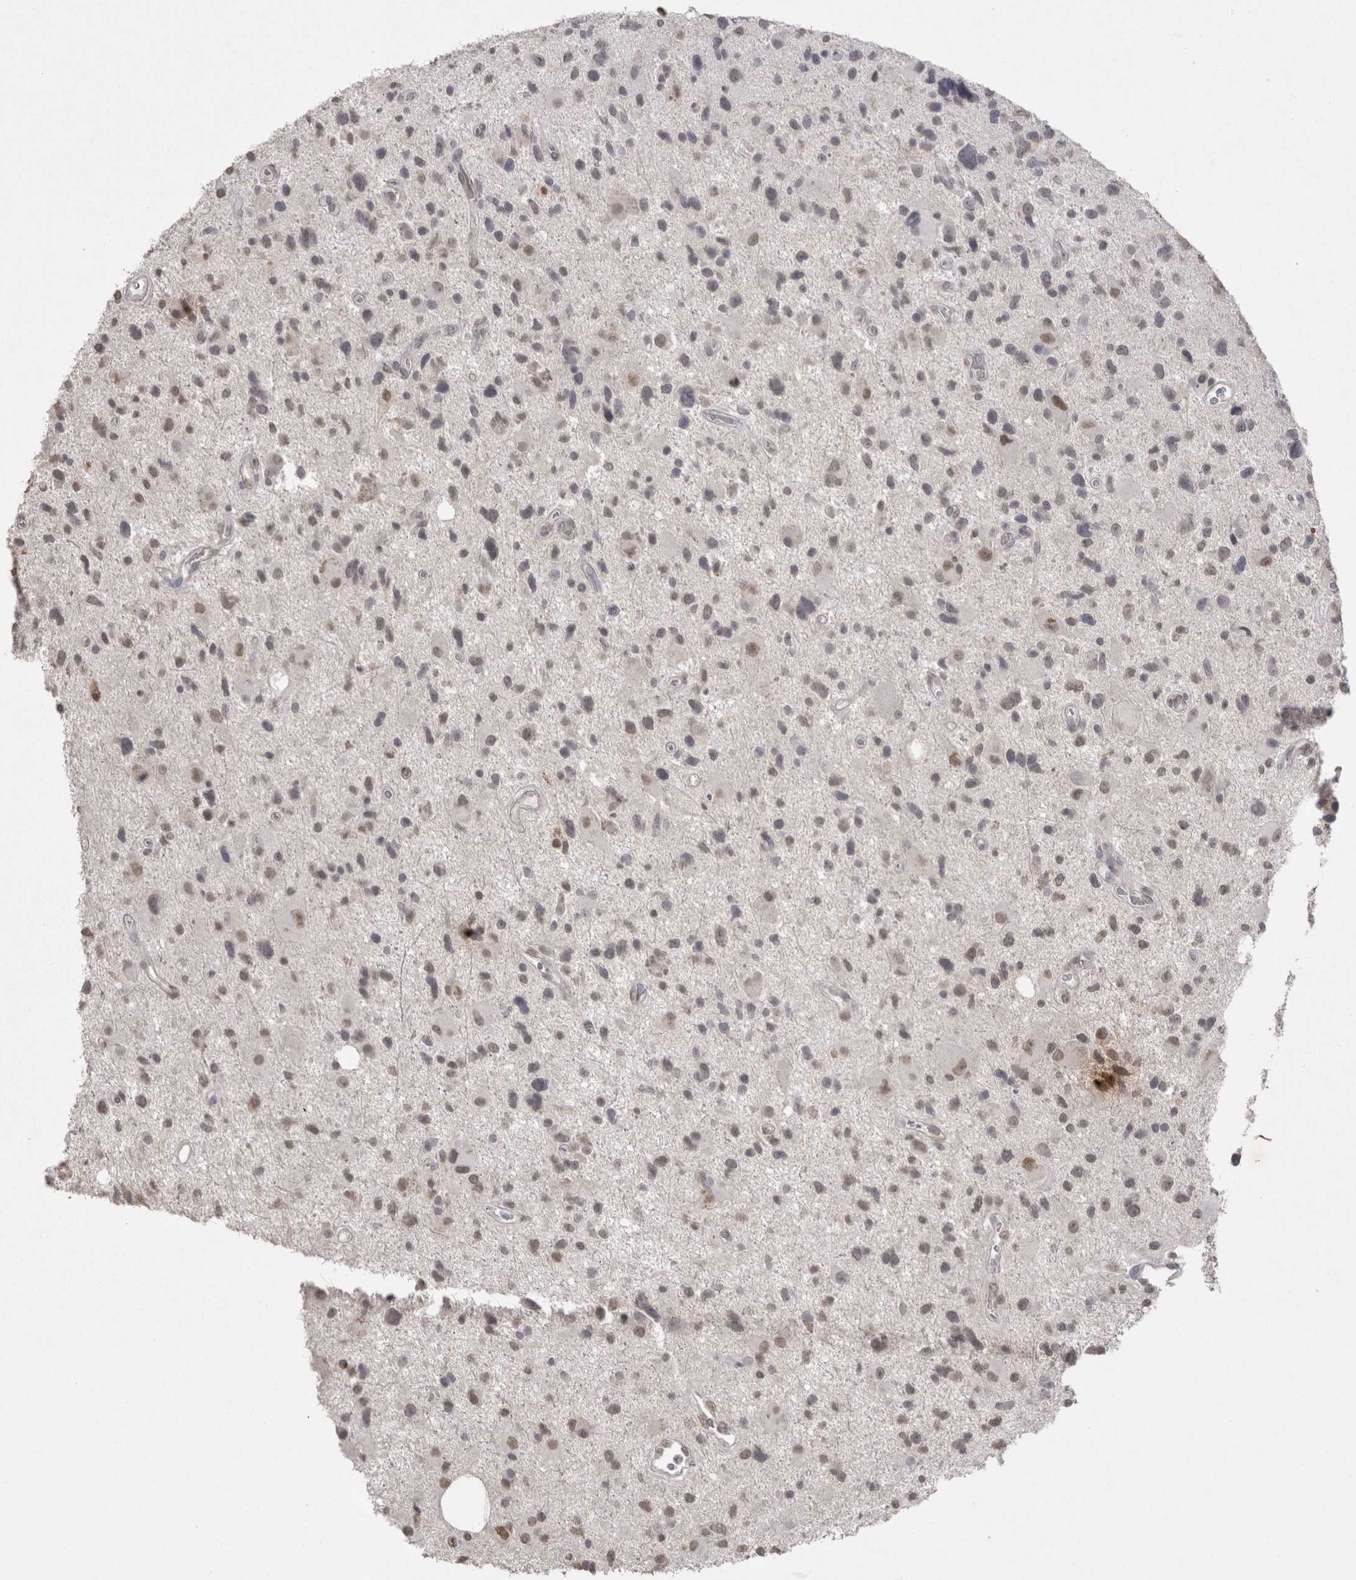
{"staining": {"intensity": "moderate", "quantity": "<25%", "location": "nuclear"}, "tissue": "glioma", "cell_type": "Tumor cells", "image_type": "cancer", "snomed": [{"axis": "morphology", "description": "Glioma, malignant, High grade"}, {"axis": "topography", "description": "Brain"}], "caption": "Malignant glioma (high-grade) stained with DAB (3,3'-diaminobenzidine) immunohistochemistry reveals low levels of moderate nuclear expression in about <25% of tumor cells.", "gene": "DDX4", "patient": {"sex": "male", "age": 33}}